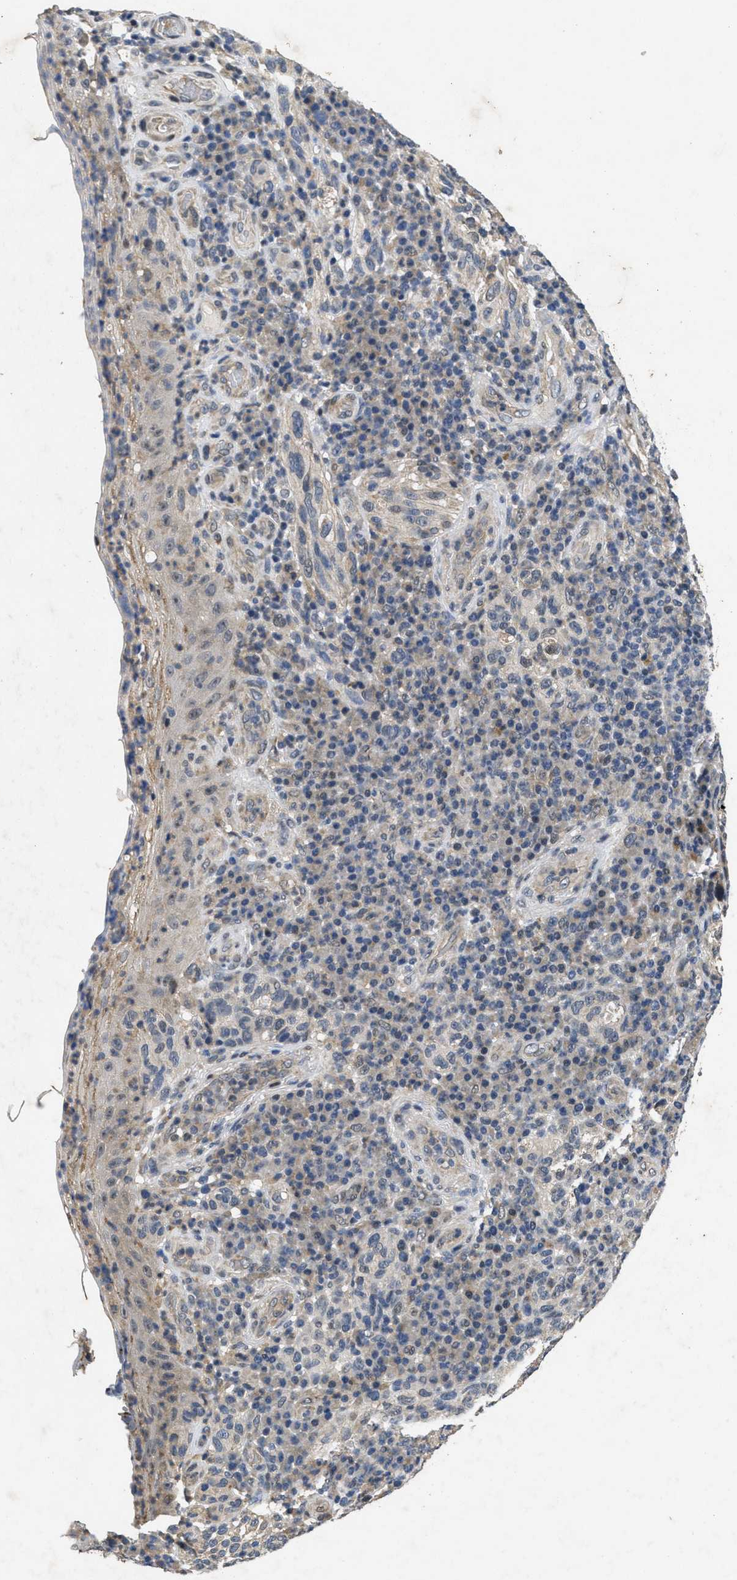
{"staining": {"intensity": "negative", "quantity": "none", "location": "none"}, "tissue": "melanoma", "cell_type": "Tumor cells", "image_type": "cancer", "snomed": [{"axis": "morphology", "description": "Malignant melanoma, NOS"}, {"axis": "topography", "description": "Skin"}], "caption": "This is an immunohistochemistry (IHC) histopathology image of malignant melanoma. There is no staining in tumor cells.", "gene": "PAPOLG", "patient": {"sex": "female", "age": 73}}